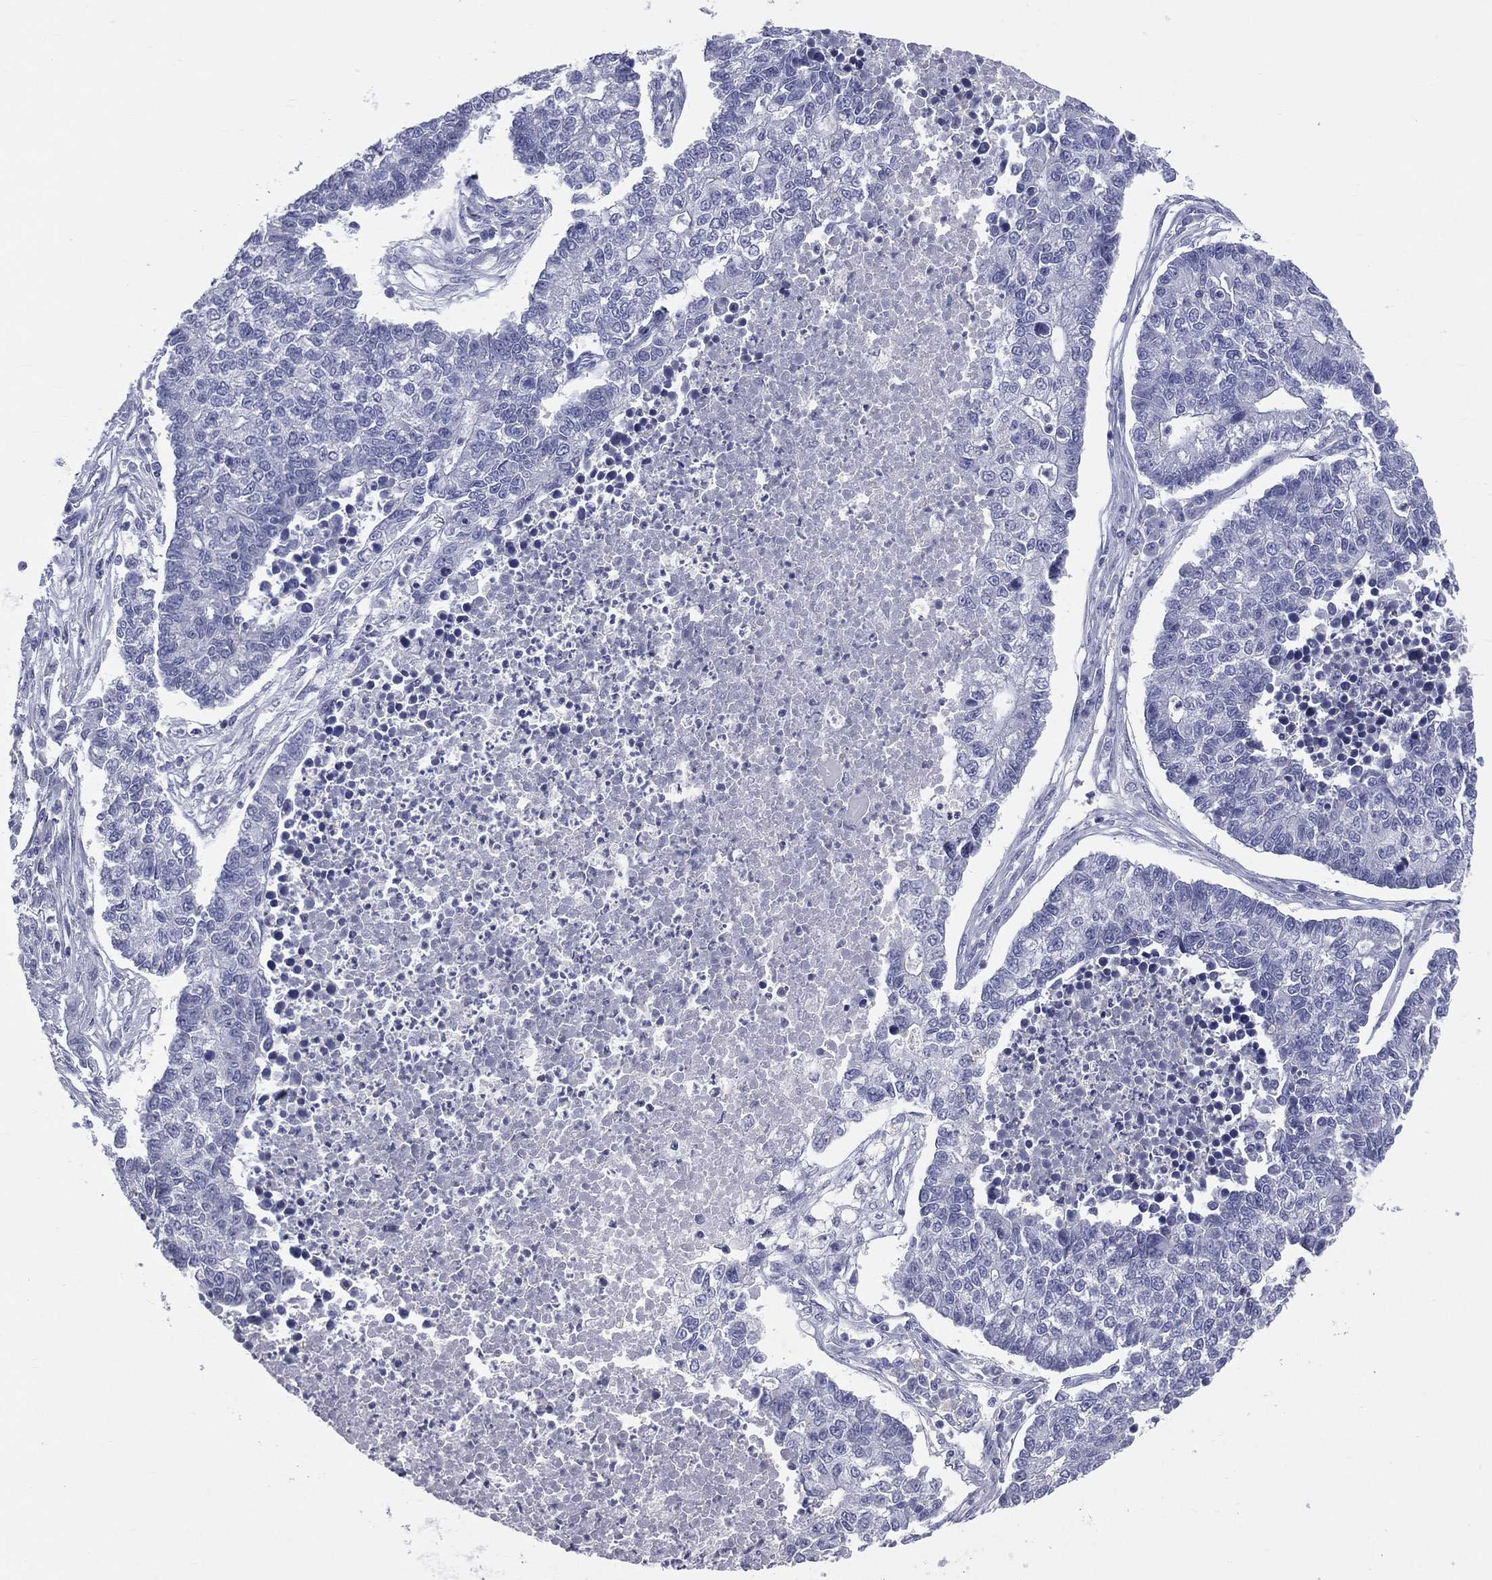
{"staining": {"intensity": "negative", "quantity": "none", "location": "none"}, "tissue": "lung cancer", "cell_type": "Tumor cells", "image_type": "cancer", "snomed": [{"axis": "morphology", "description": "Adenocarcinoma, NOS"}, {"axis": "topography", "description": "Lung"}], "caption": "Immunohistochemistry image of human lung cancer (adenocarcinoma) stained for a protein (brown), which exhibits no expression in tumor cells.", "gene": "MLN", "patient": {"sex": "male", "age": 57}}